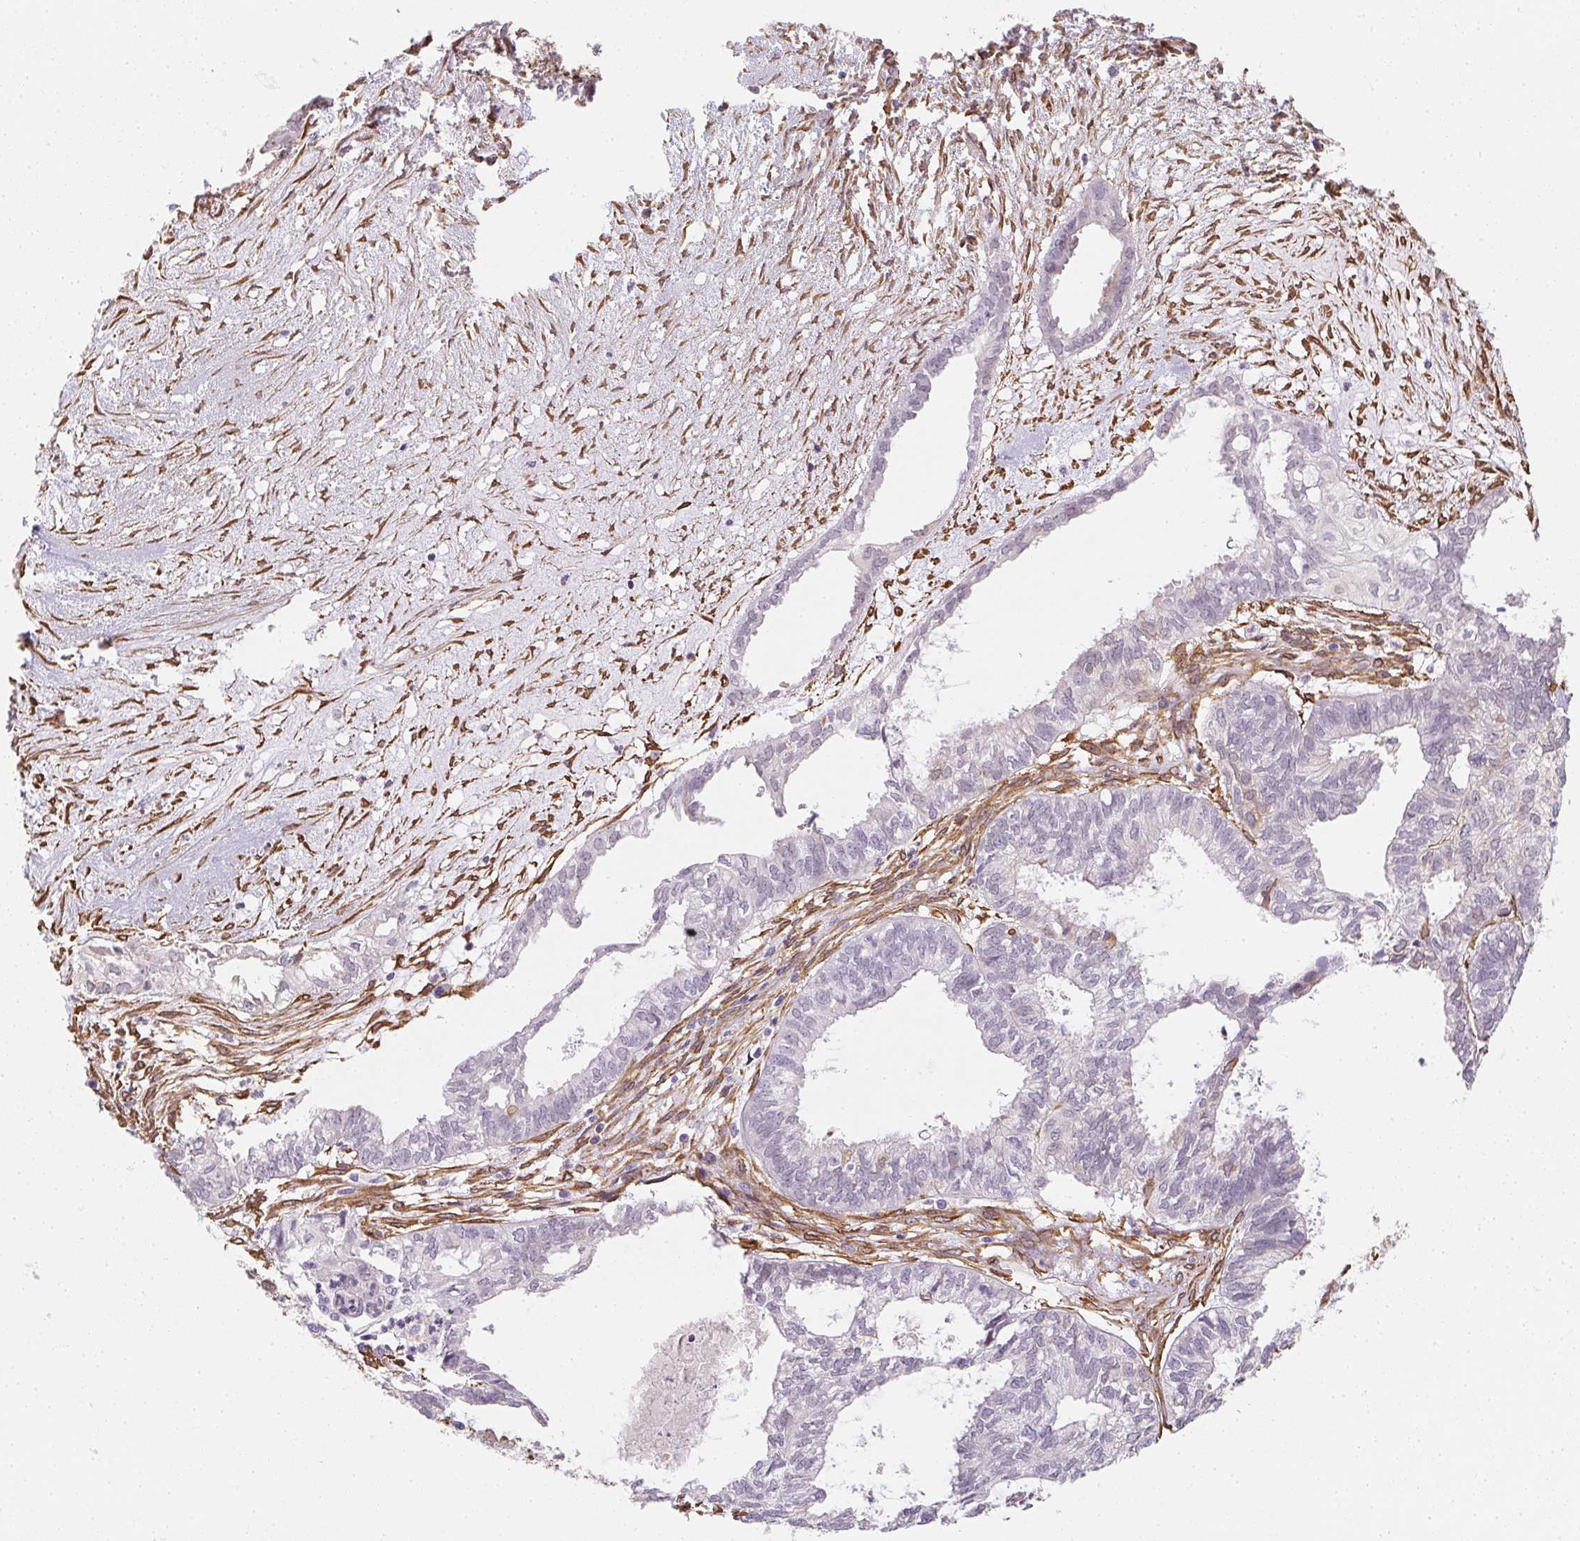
{"staining": {"intensity": "negative", "quantity": "none", "location": "none"}, "tissue": "ovarian cancer", "cell_type": "Tumor cells", "image_type": "cancer", "snomed": [{"axis": "morphology", "description": "Carcinoma, endometroid"}, {"axis": "topography", "description": "Ovary"}], "caption": "High power microscopy image of an immunohistochemistry (IHC) image of ovarian cancer (endometroid carcinoma), revealing no significant positivity in tumor cells.", "gene": "RSBN1", "patient": {"sex": "female", "age": 64}}